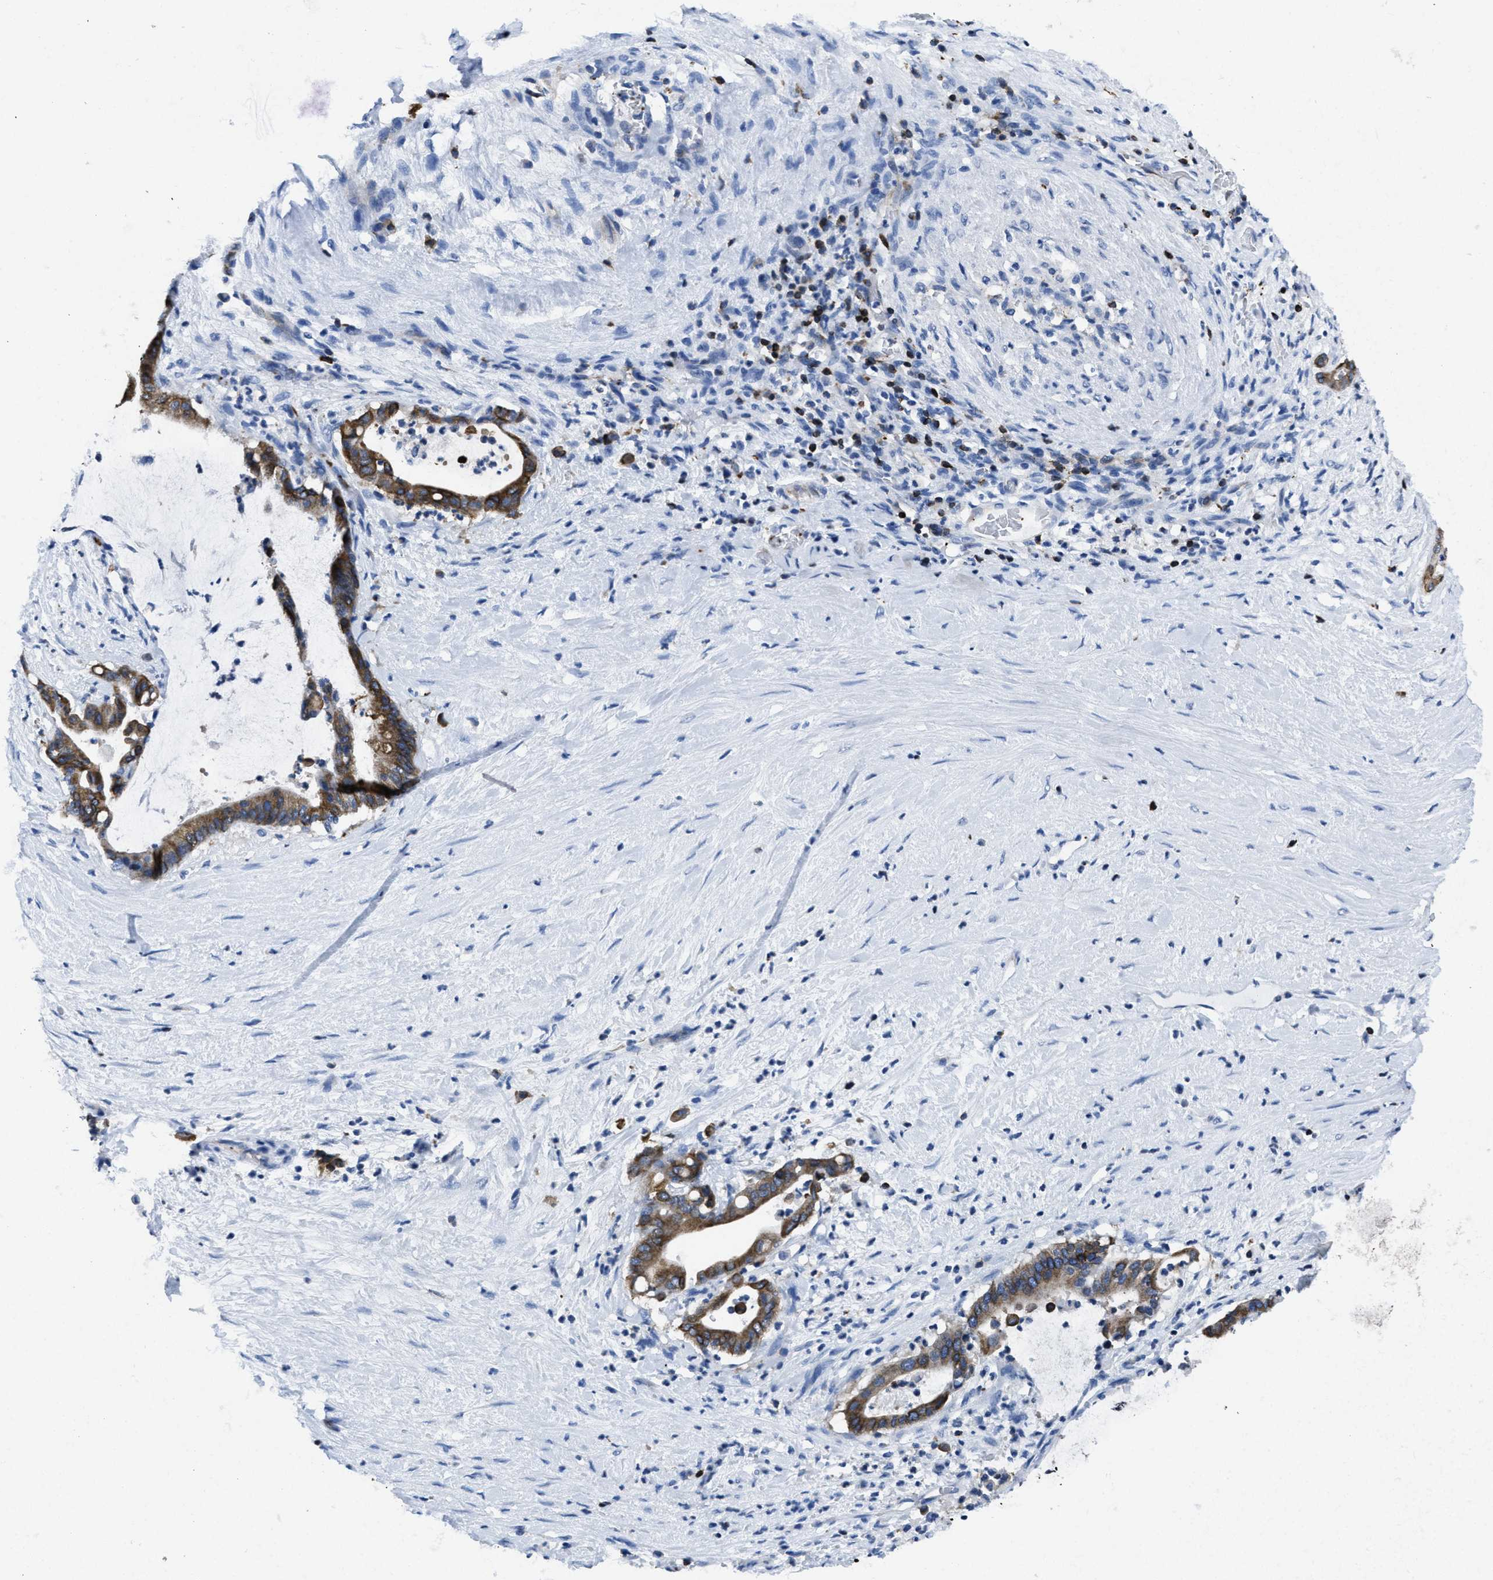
{"staining": {"intensity": "strong", "quantity": ">75%", "location": "cytoplasmic/membranous"}, "tissue": "pancreatic cancer", "cell_type": "Tumor cells", "image_type": "cancer", "snomed": [{"axis": "morphology", "description": "Adenocarcinoma, NOS"}, {"axis": "topography", "description": "Pancreas"}], "caption": "This micrograph shows immunohistochemistry staining of pancreatic cancer, with high strong cytoplasmic/membranous positivity in approximately >75% of tumor cells.", "gene": "ITGA3", "patient": {"sex": "male", "age": 41}}